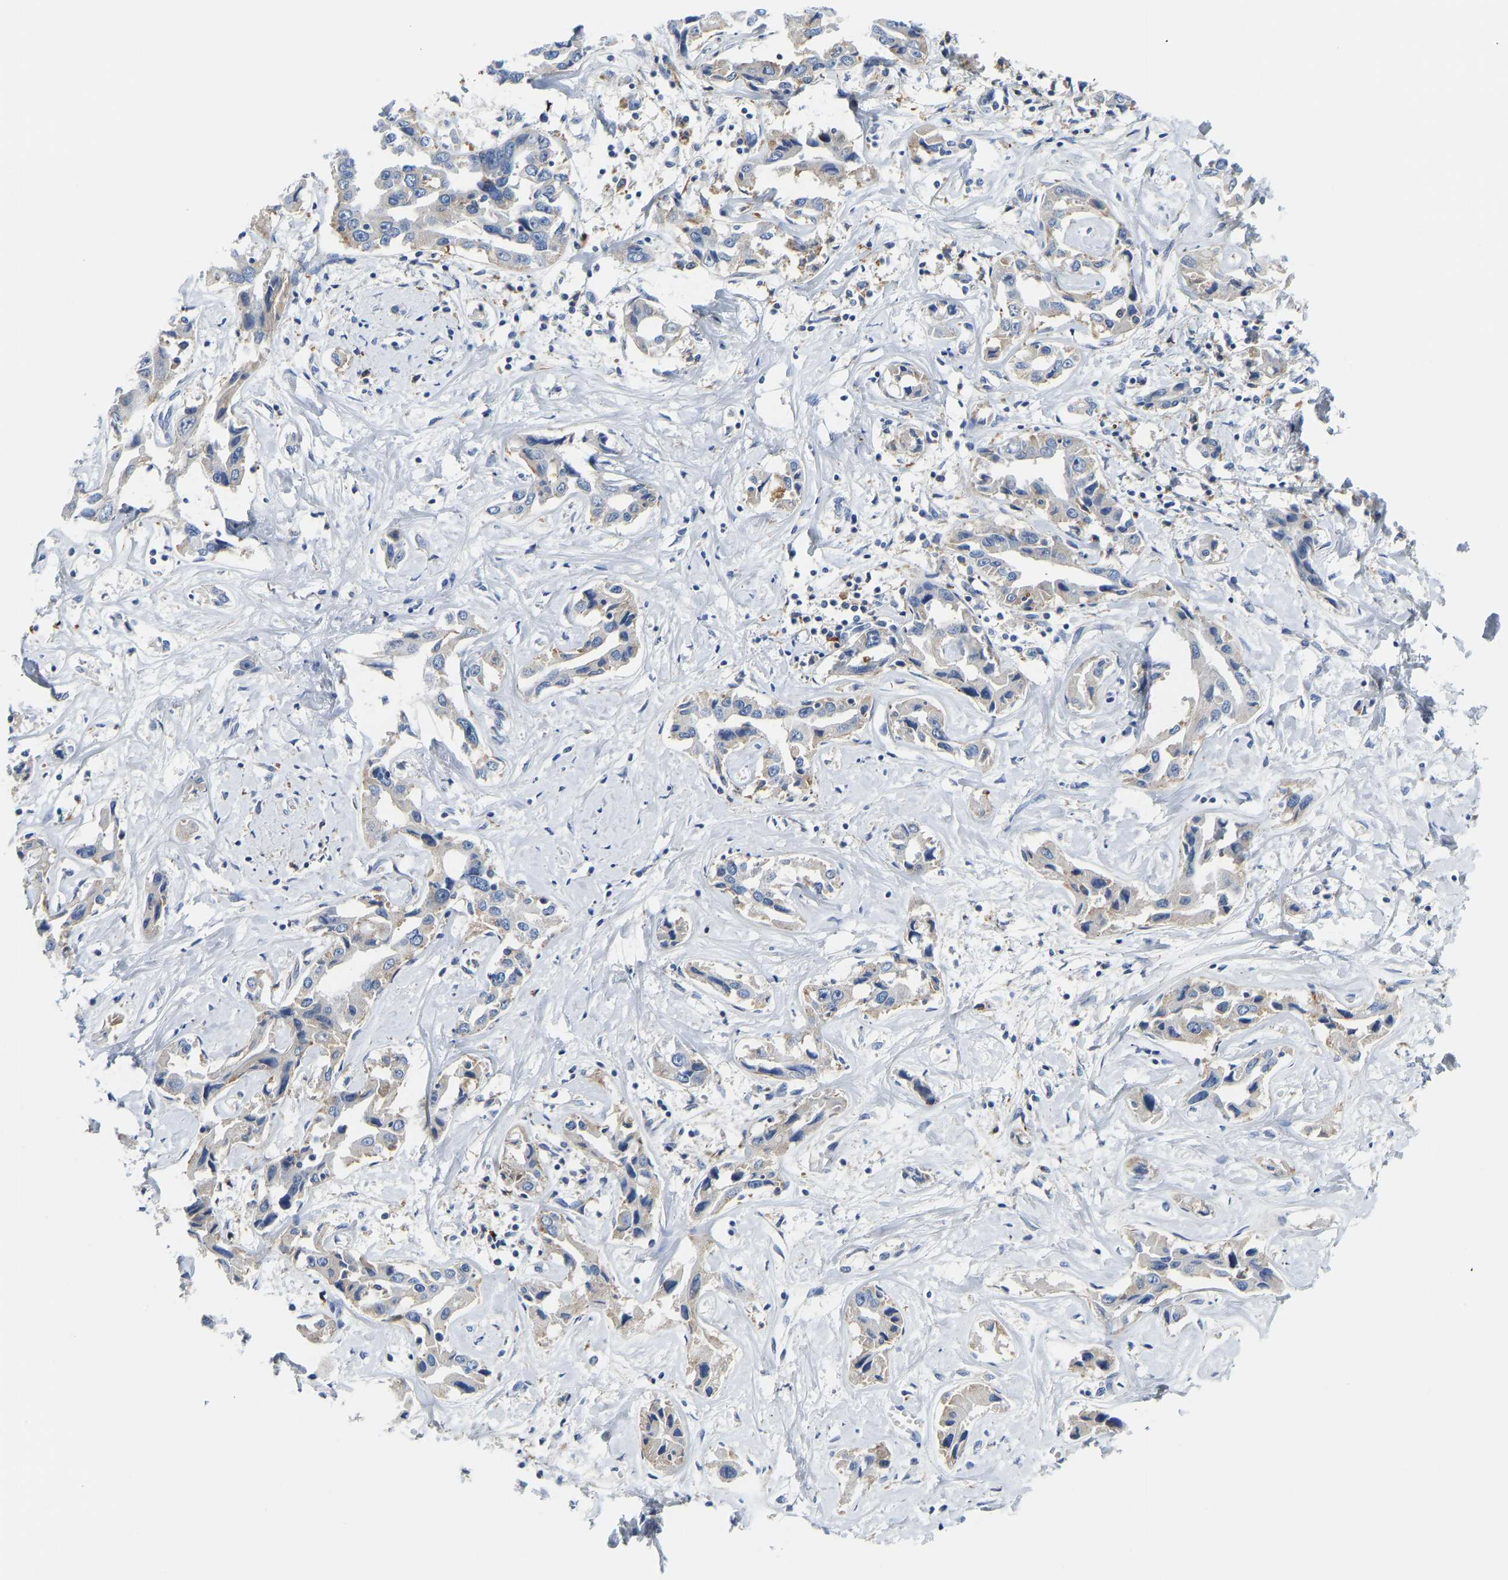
{"staining": {"intensity": "negative", "quantity": "none", "location": "none"}, "tissue": "liver cancer", "cell_type": "Tumor cells", "image_type": "cancer", "snomed": [{"axis": "morphology", "description": "Cholangiocarcinoma"}, {"axis": "topography", "description": "Liver"}], "caption": "Immunohistochemical staining of cholangiocarcinoma (liver) displays no significant positivity in tumor cells.", "gene": "ATP6V1E1", "patient": {"sex": "male", "age": 59}}